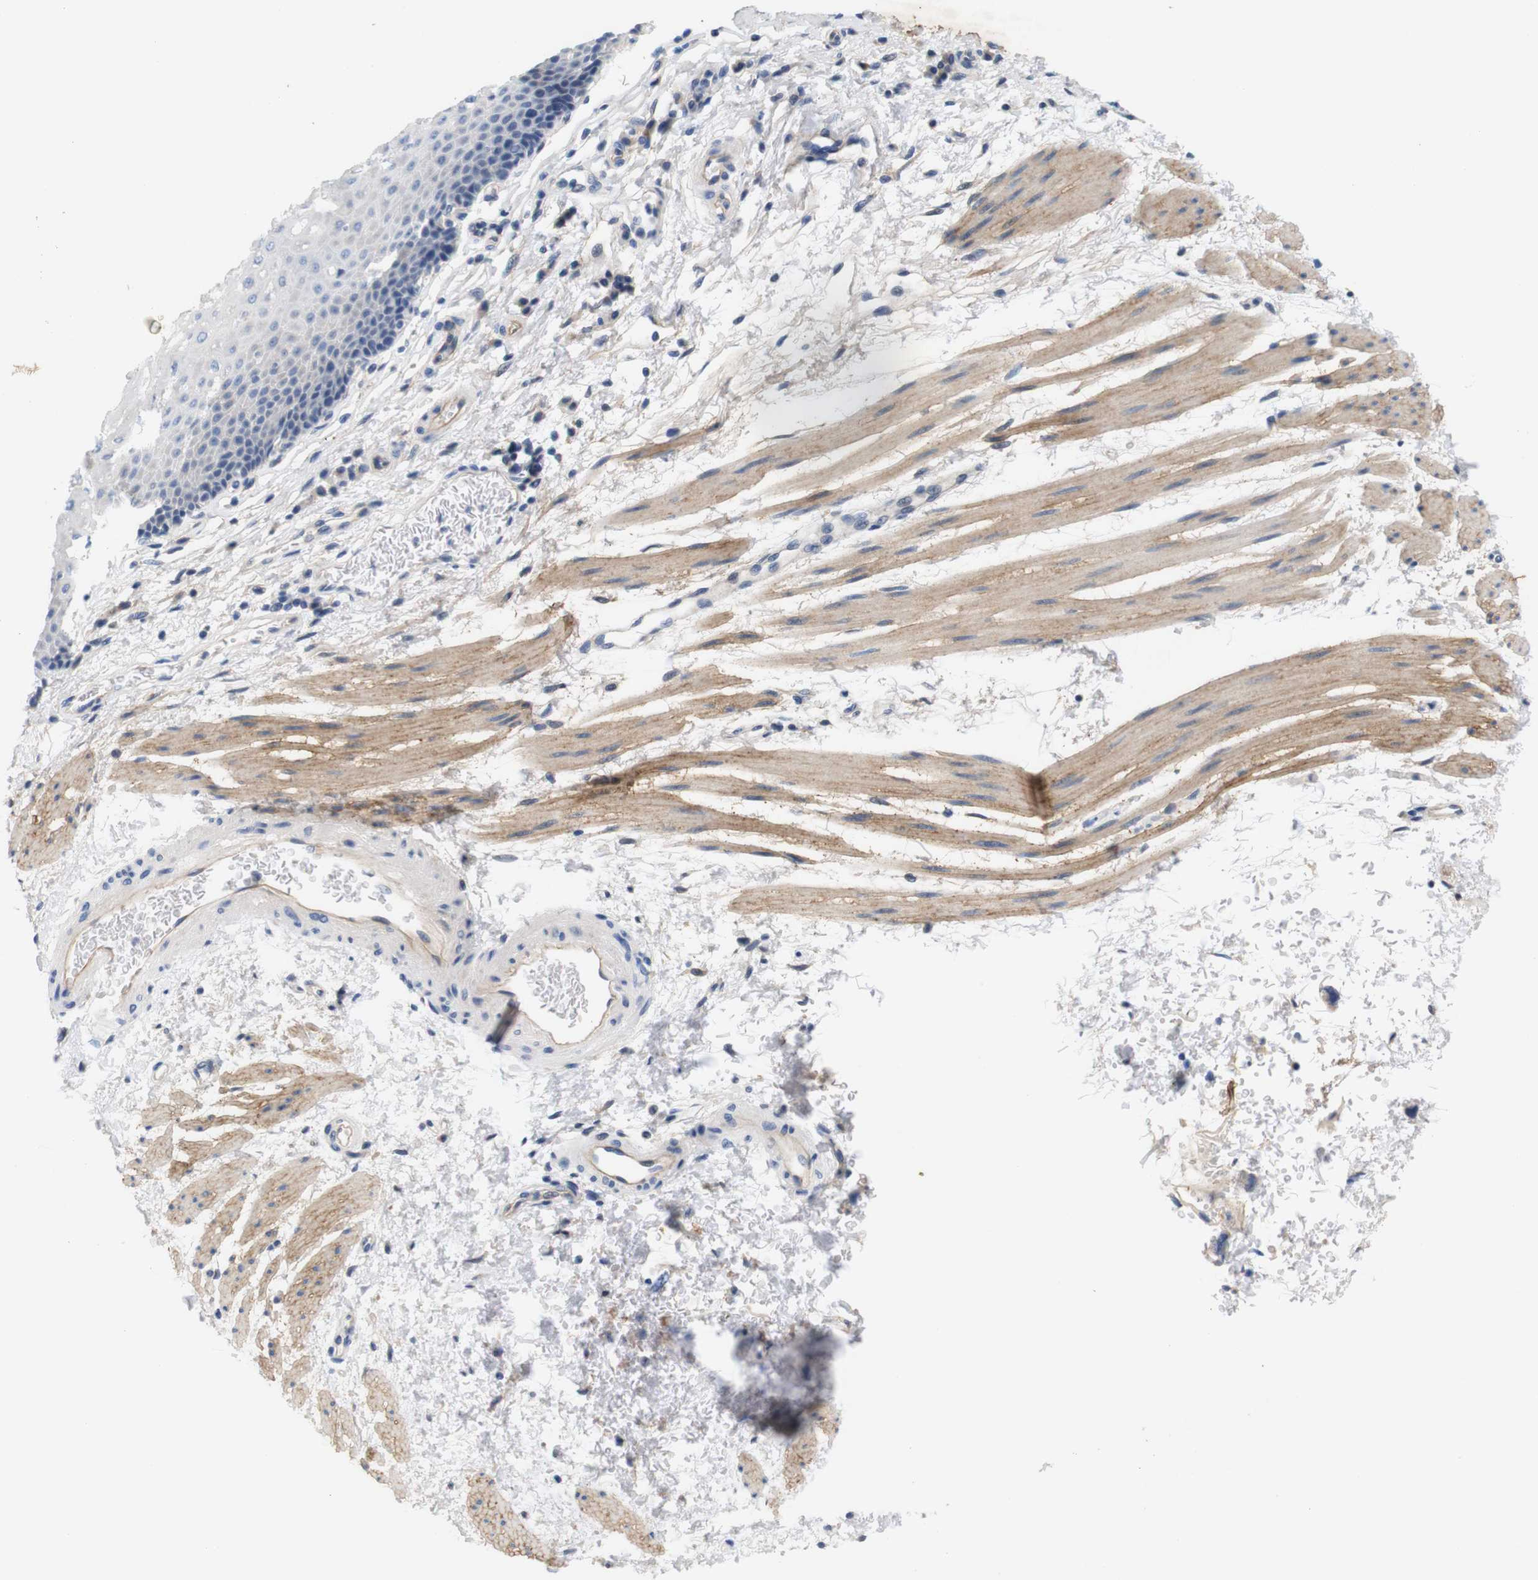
{"staining": {"intensity": "negative", "quantity": "none", "location": "none"}, "tissue": "esophagus", "cell_type": "Squamous epithelial cells", "image_type": "normal", "snomed": [{"axis": "morphology", "description": "Normal tissue, NOS"}, {"axis": "topography", "description": "Esophagus"}], "caption": "This is a histopathology image of IHC staining of benign esophagus, which shows no expression in squamous epithelial cells.", "gene": "ITGA5", "patient": {"sex": "male", "age": 54}}